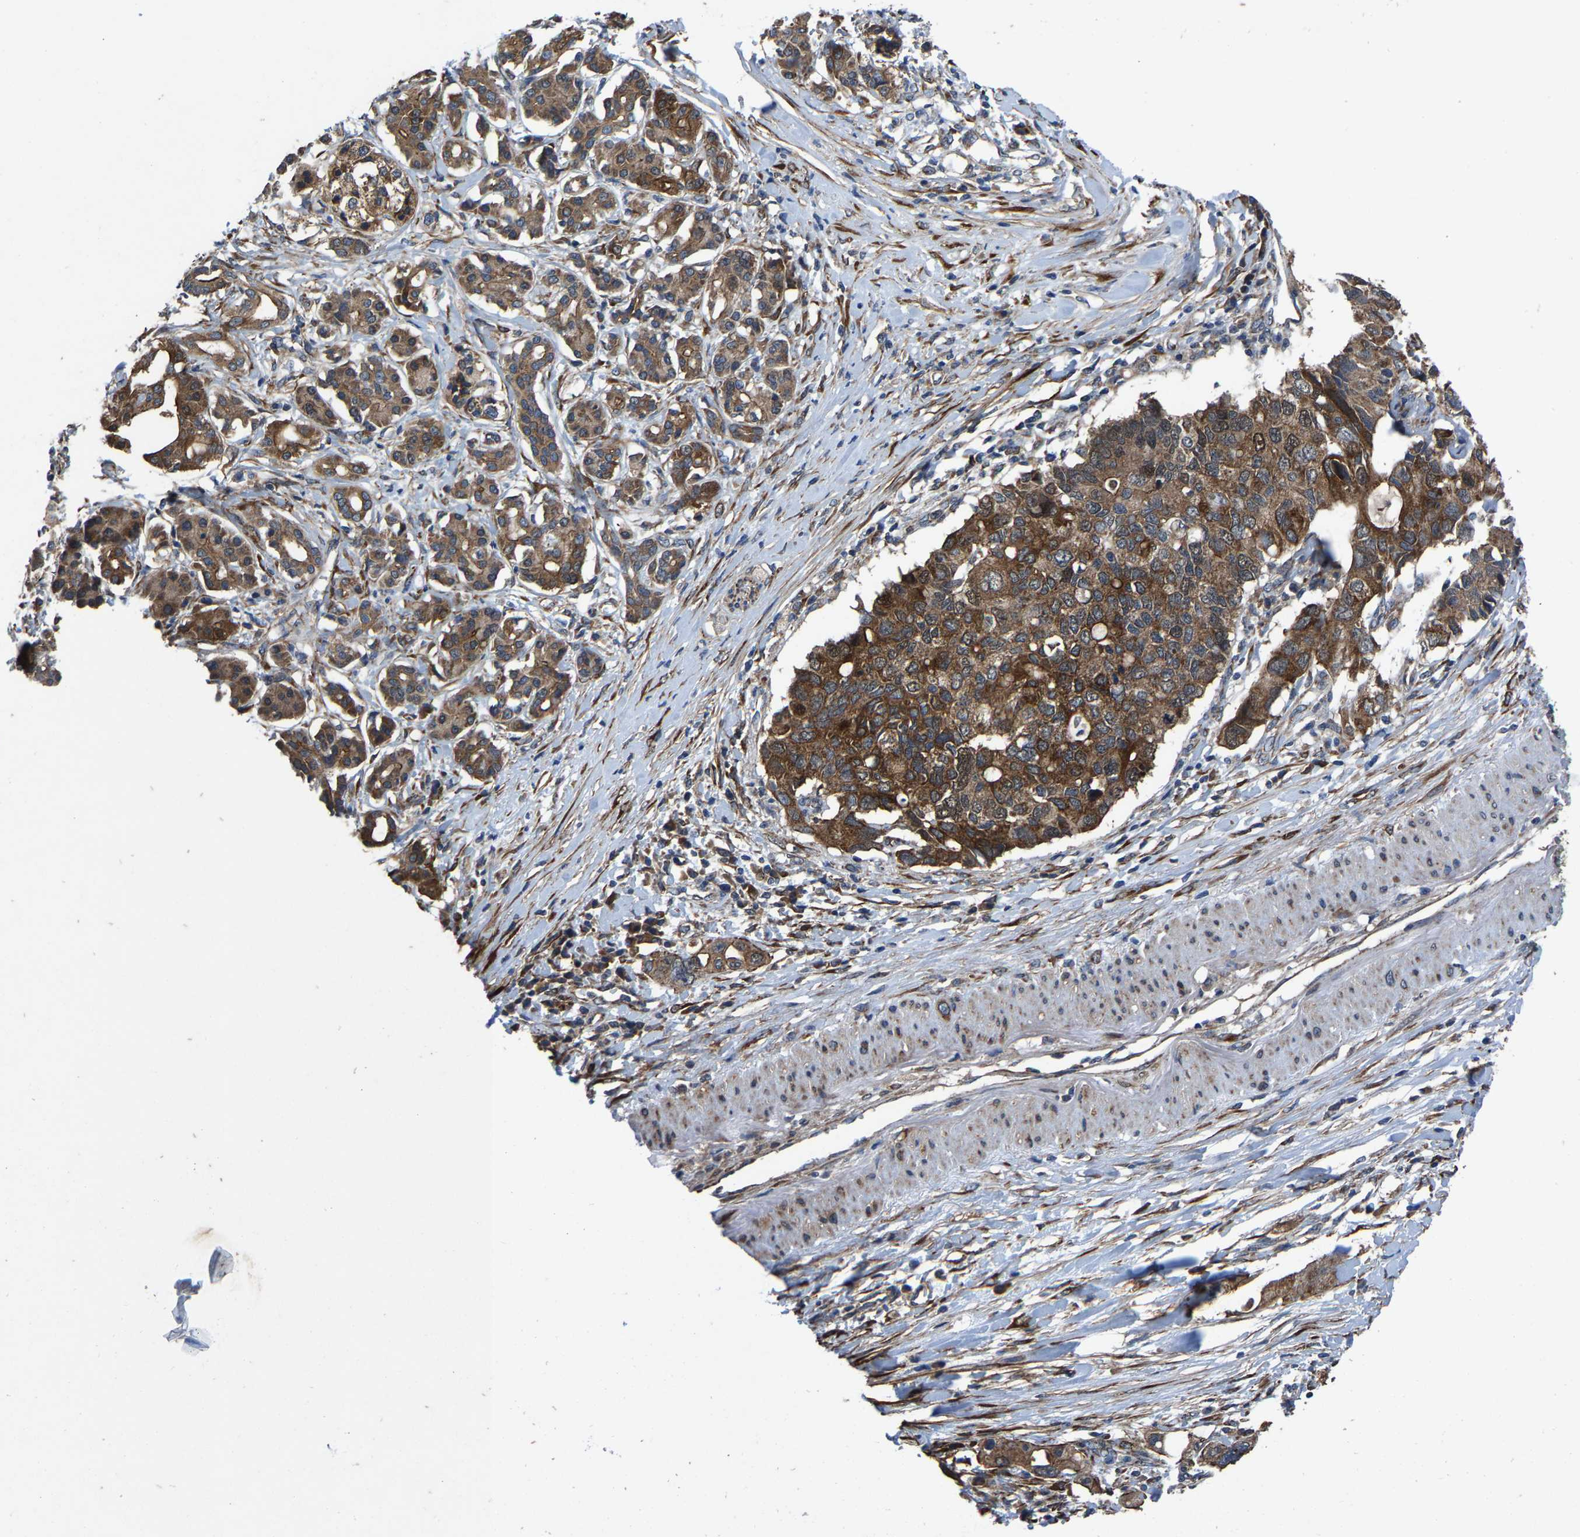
{"staining": {"intensity": "strong", "quantity": ">75%", "location": "cytoplasmic/membranous"}, "tissue": "pancreatic cancer", "cell_type": "Tumor cells", "image_type": "cancer", "snomed": [{"axis": "morphology", "description": "Adenocarcinoma, NOS"}, {"axis": "topography", "description": "Pancreas"}], "caption": "Immunohistochemical staining of human pancreatic adenocarcinoma demonstrates high levels of strong cytoplasmic/membranous expression in approximately >75% of tumor cells. (Stains: DAB in brown, nuclei in blue, Microscopy: brightfield microscopy at high magnification).", "gene": "PDP1", "patient": {"sex": "female", "age": 56}}